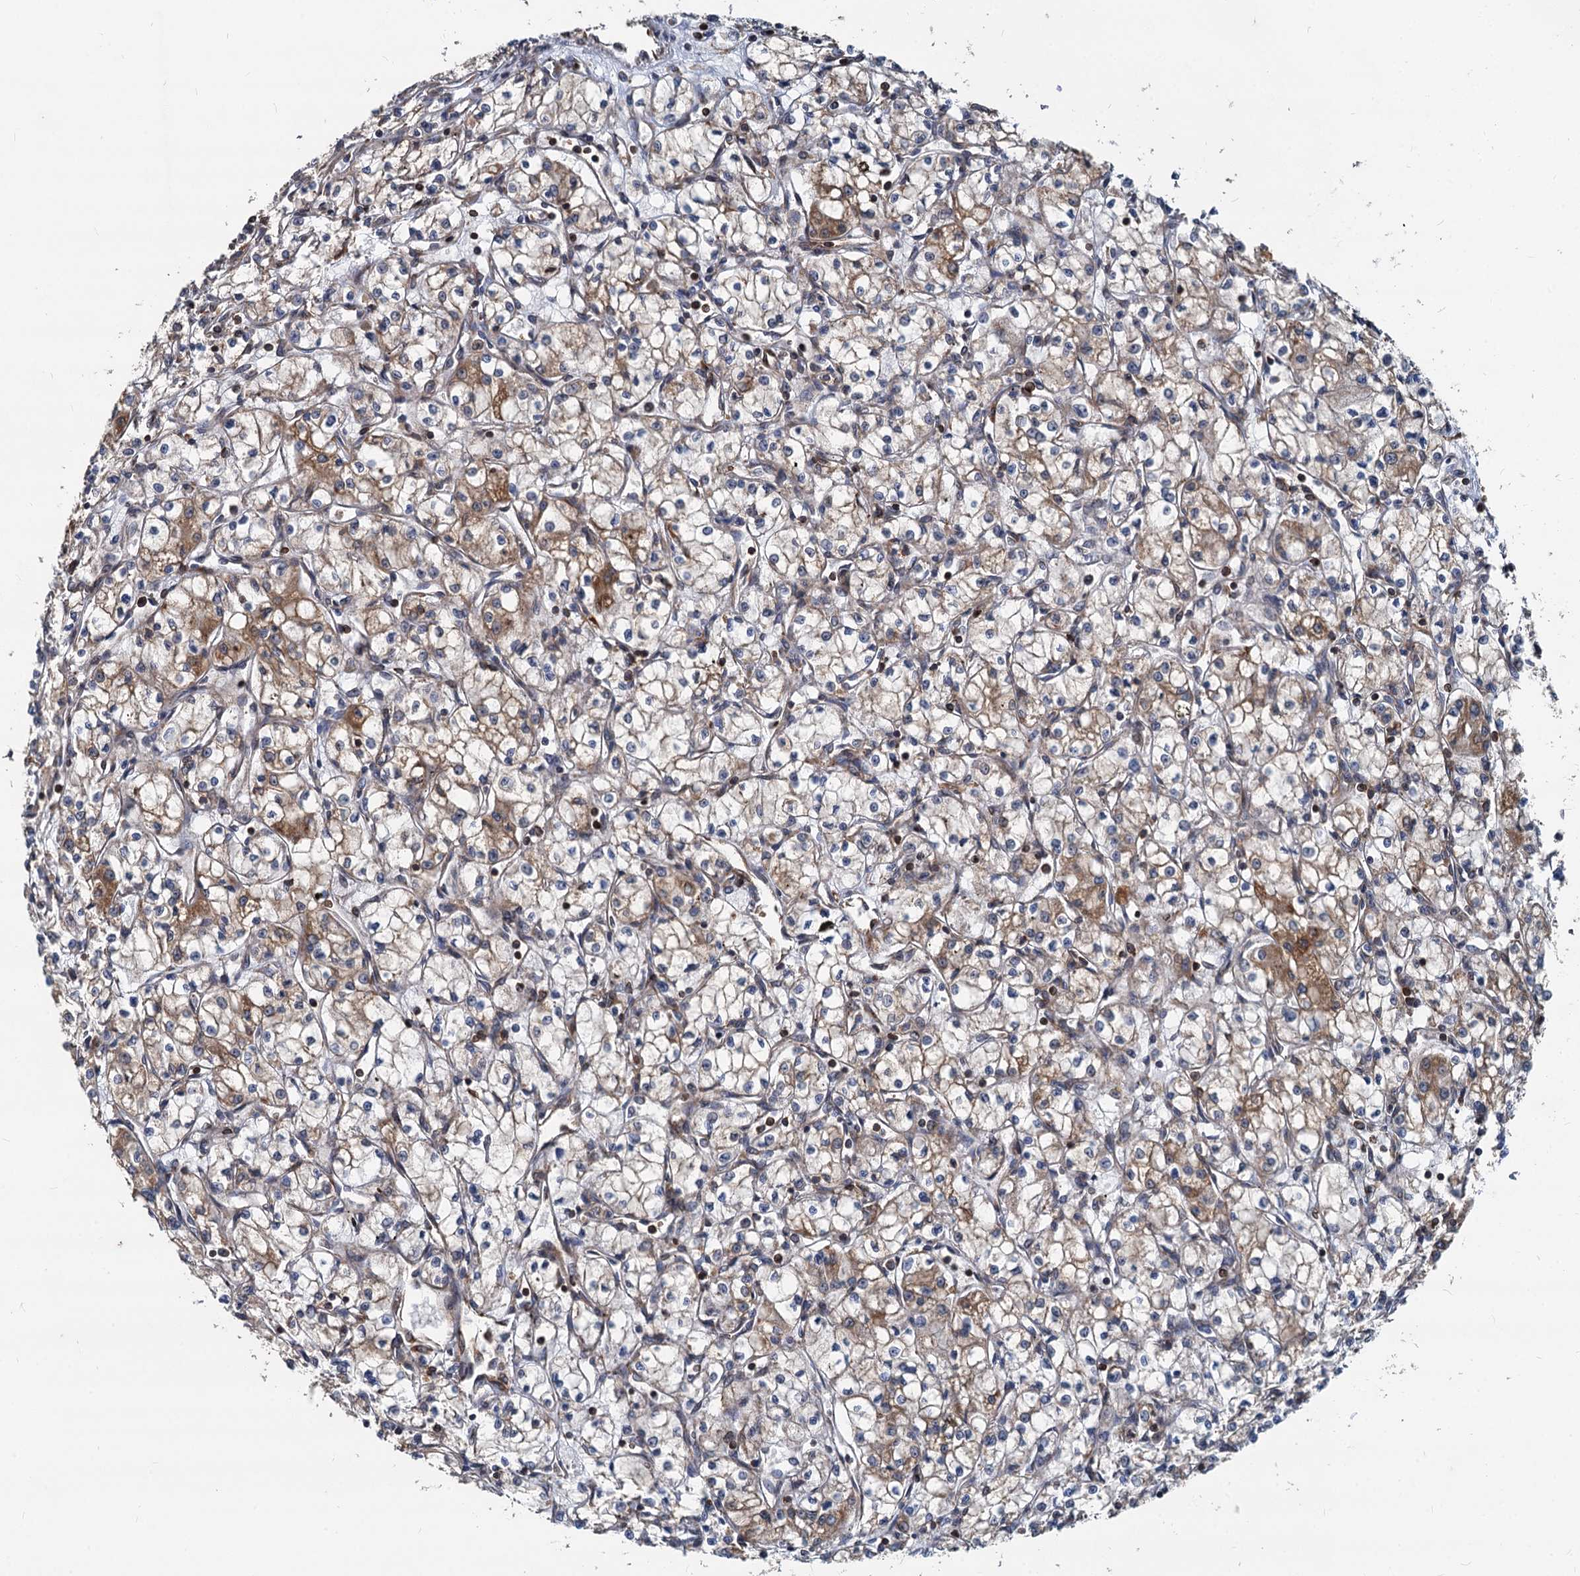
{"staining": {"intensity": "moderate", "quantity": "25%-75%", "location": "cytoplasmic/membranous"}, "tissue": "renal cancer", "cell_type": "Tumor cells", "image_type": "cancer", "snomed": [{"axis": "morphology", "description": "Adenocarcinoma, NOS"}, {"axis": "topography", "description": "Kidney"}], "caption": "Brown immunohistochemical staining in human renal adenocarcinoma displays moderate cytoplasmic/membranous expression in about 25%-75% of tumor cells.", "gene": "STIM1", "patient": {"sex": "male", "age": 59}}